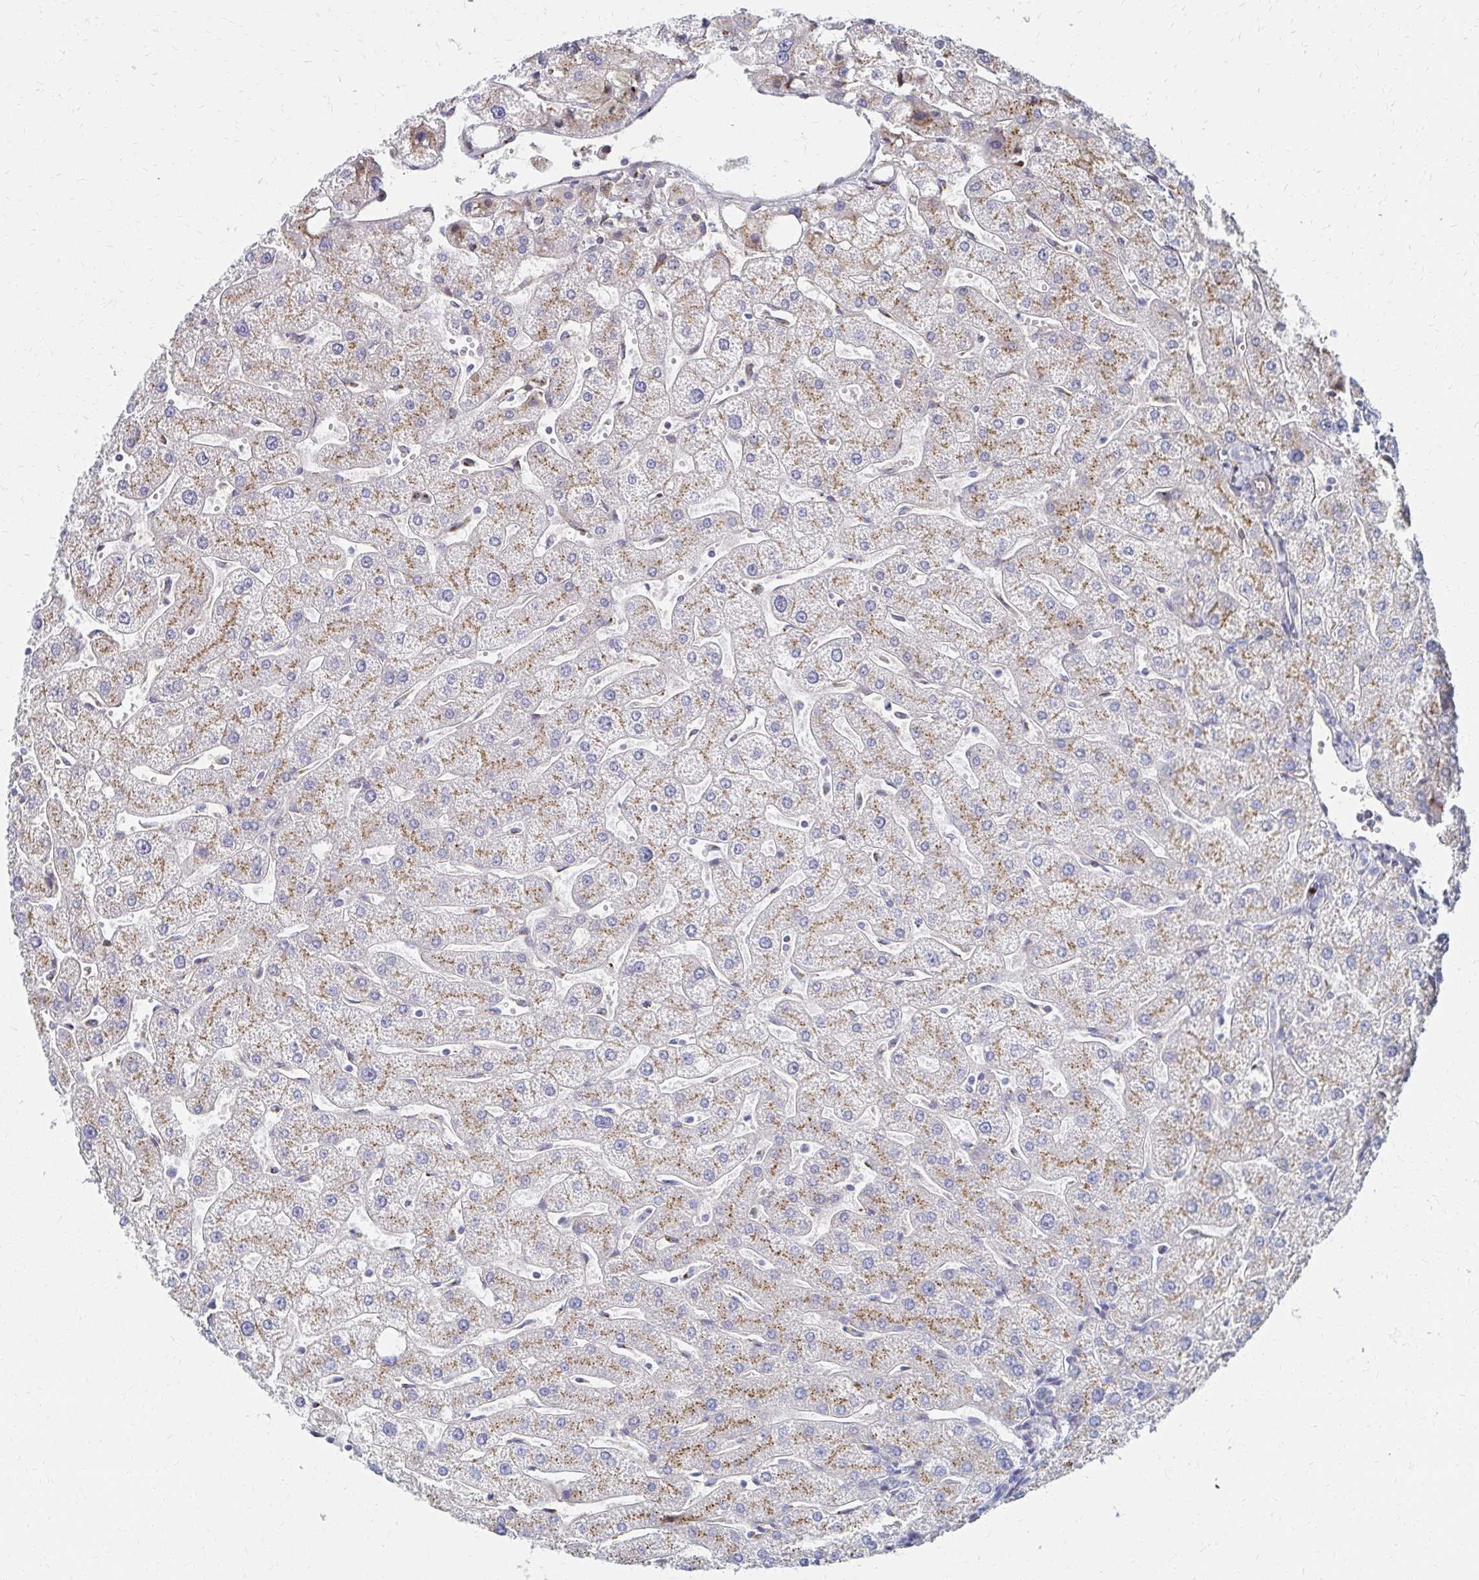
{"staining": {"intensity": "negative", "quantity": "none", "location": "none"}, "tissue": "liver", "cell_type": "Cholangiocytes", "image_type": "normal", "snomed": [{"axis": "morphology", "description": "Normal tissue, NOS"}, {"axis": "topography", "description": "Liver"}], "caption": "Immunohistochemical staining of benign liver shows no significant staining in cholangiocytes. The staining is performed using DAB (3,3'-diaminobenzidine) brown chromogen with nuclei counter-stained in using hematoxylin.", "gene": "MAN1A1", "patient": {"sex": "male", "age": 67}}